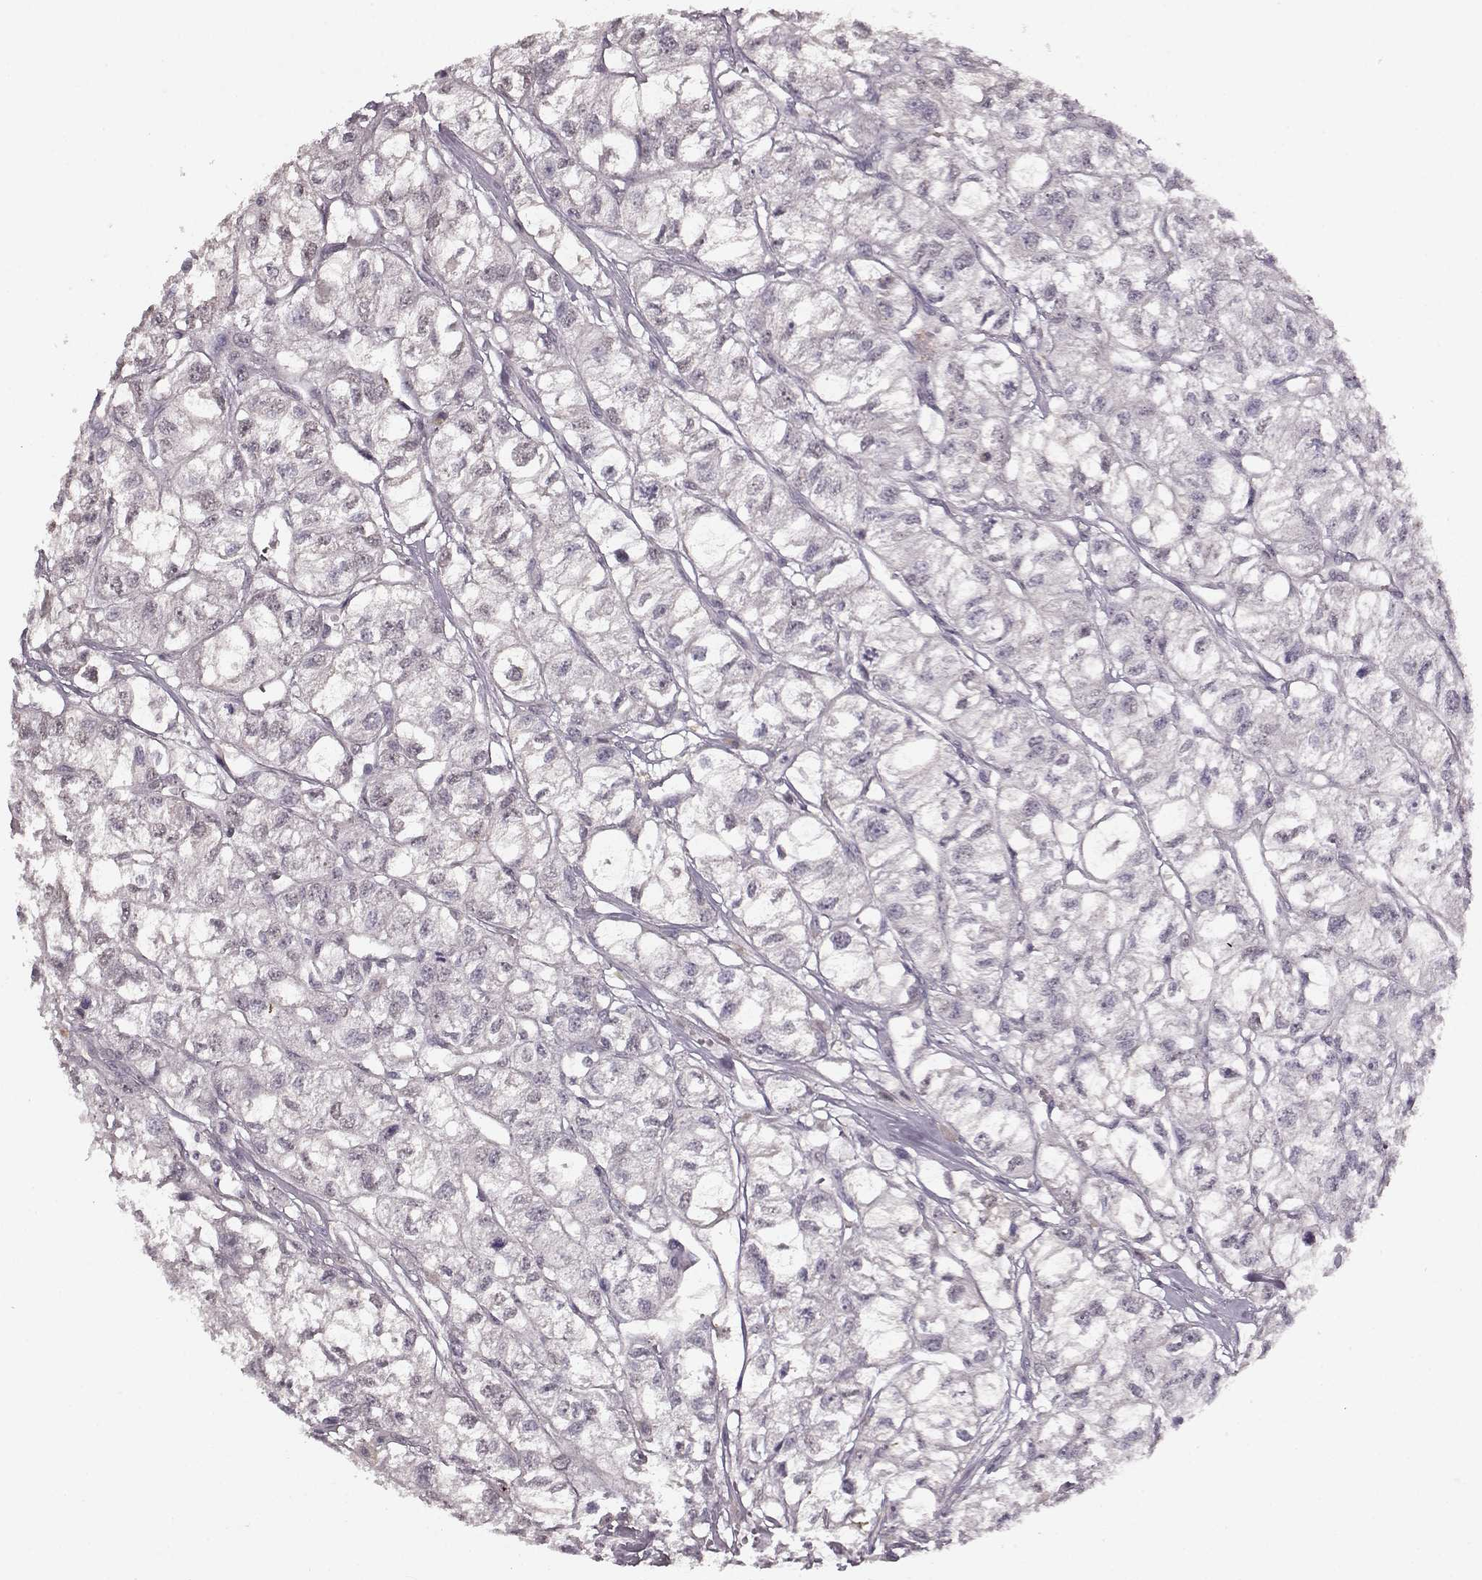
{"staining": {"intensity": "weak", "quantity": "<25%", "location": "nuclear"}, "tissue": "renal cancer", "cell_type": "Tumor cells", "image_type": "cancer", "snomed": [{"axis": "morphology", "description": "Adenocarcinoma, NOS"}, {"axis": "topography", "description": "Kidney"}], "caption": "Immunohistochemistry of renal adenocarcinoma exhibits no positivity in tumor cells.", "gene": "RP1L1", "patient": {"sex": "male", "age": 56}}